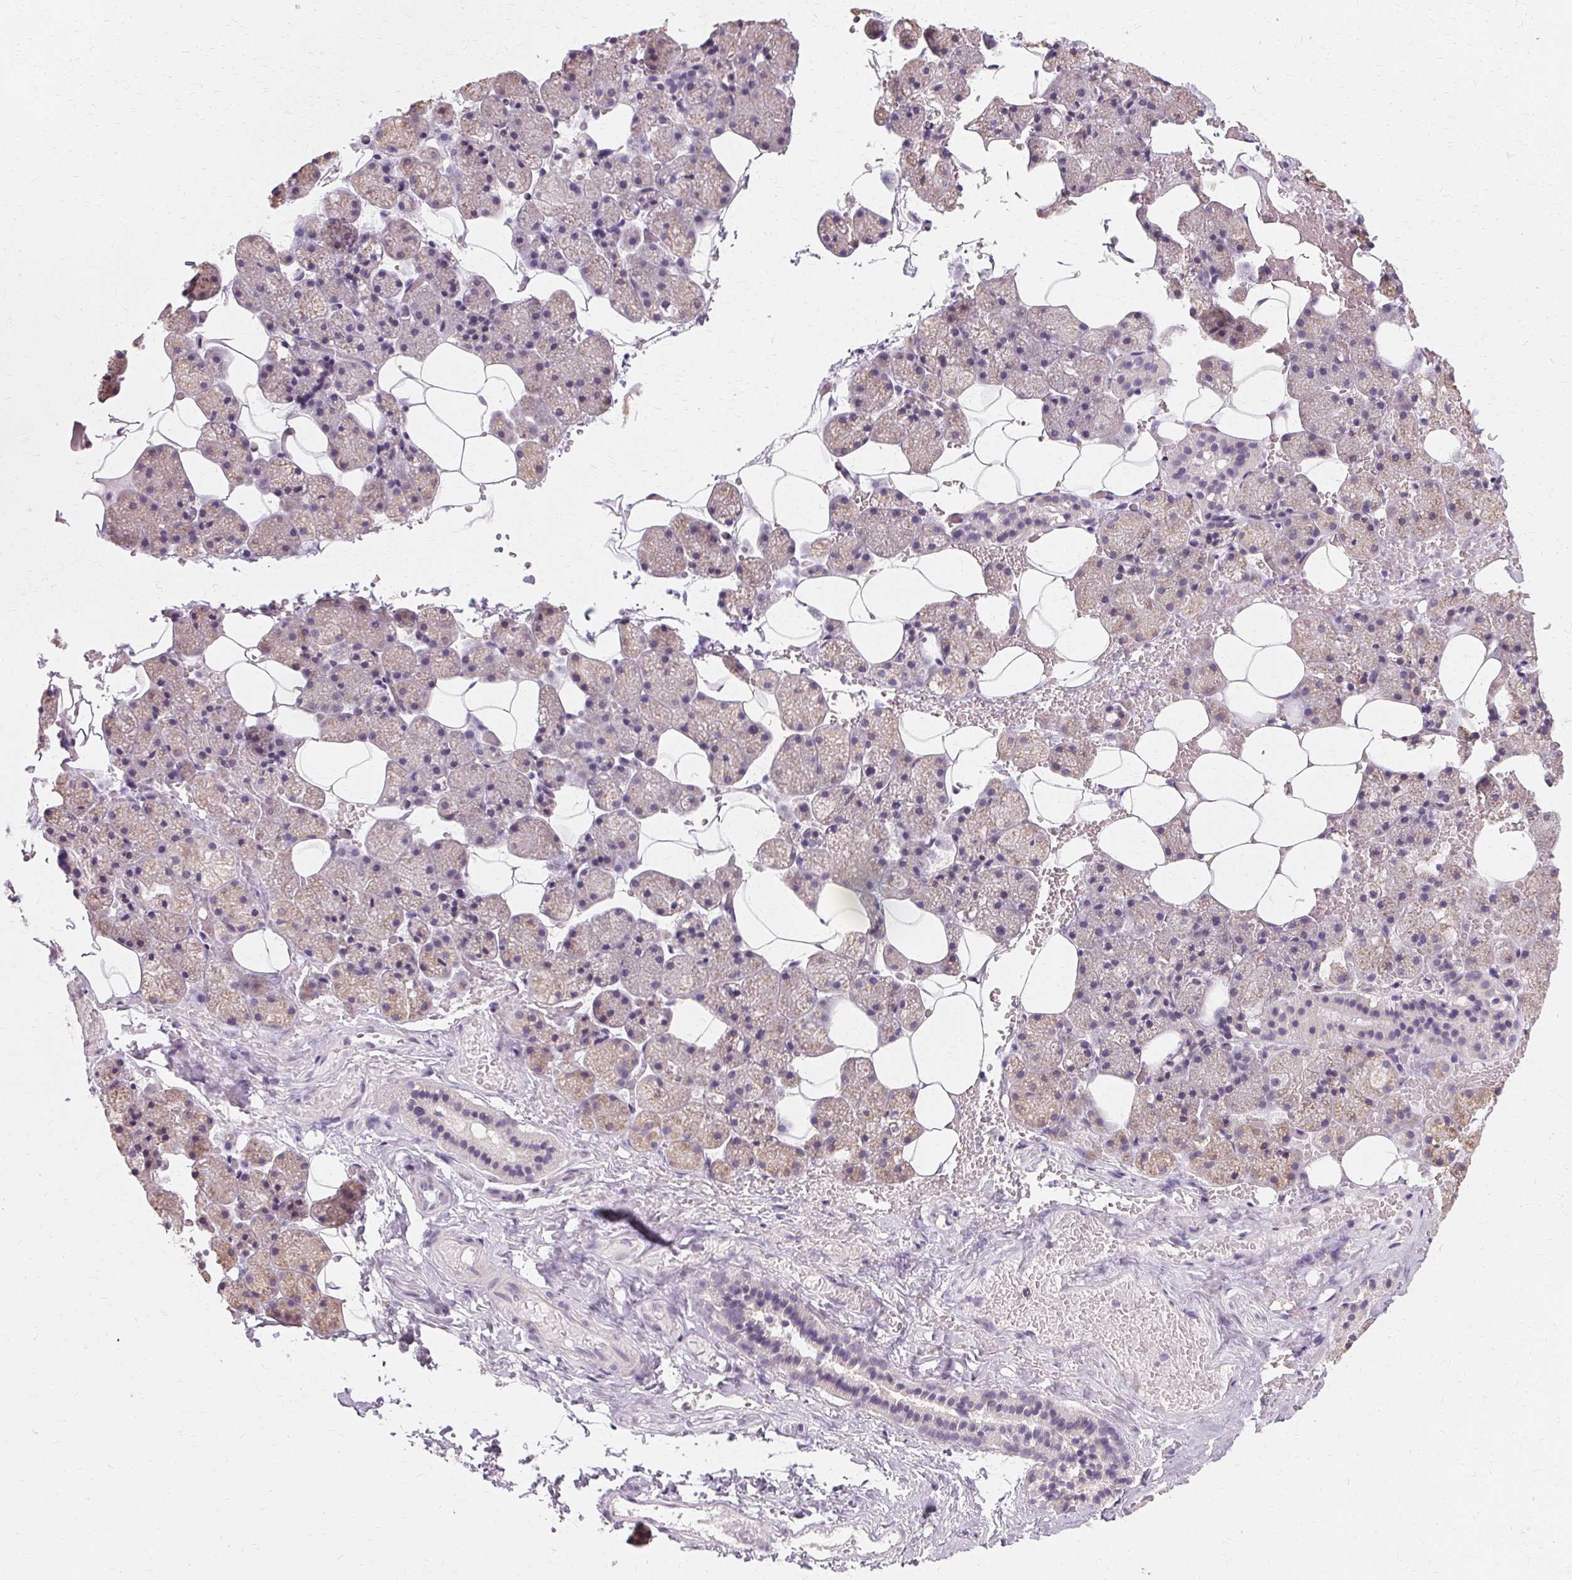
{"staining": {"intensity": "weak", "quantity": "<25%", "location": "cytoplasmic/membranous"}, "tissue": "salivary gland", "cell_type": "Glandular cells", "image_type": "normal", "snomed": [{"axis": "morphology", "description": "Normal tissue, NOS"}, {"axis": "topography", "description": "Salivary gland"}, {"axis": "topography", "description": "Peripheral nerve tissue"}], "caption": "DAB immunohistochemical staining of normal human salivary gland shows no significant expression in glandular cells. (Brightfield microscopy of DAB immunohistochemistry at high magnification).", "gene": "FCRL3", "patient": {"sex": "male", "age": 38}}